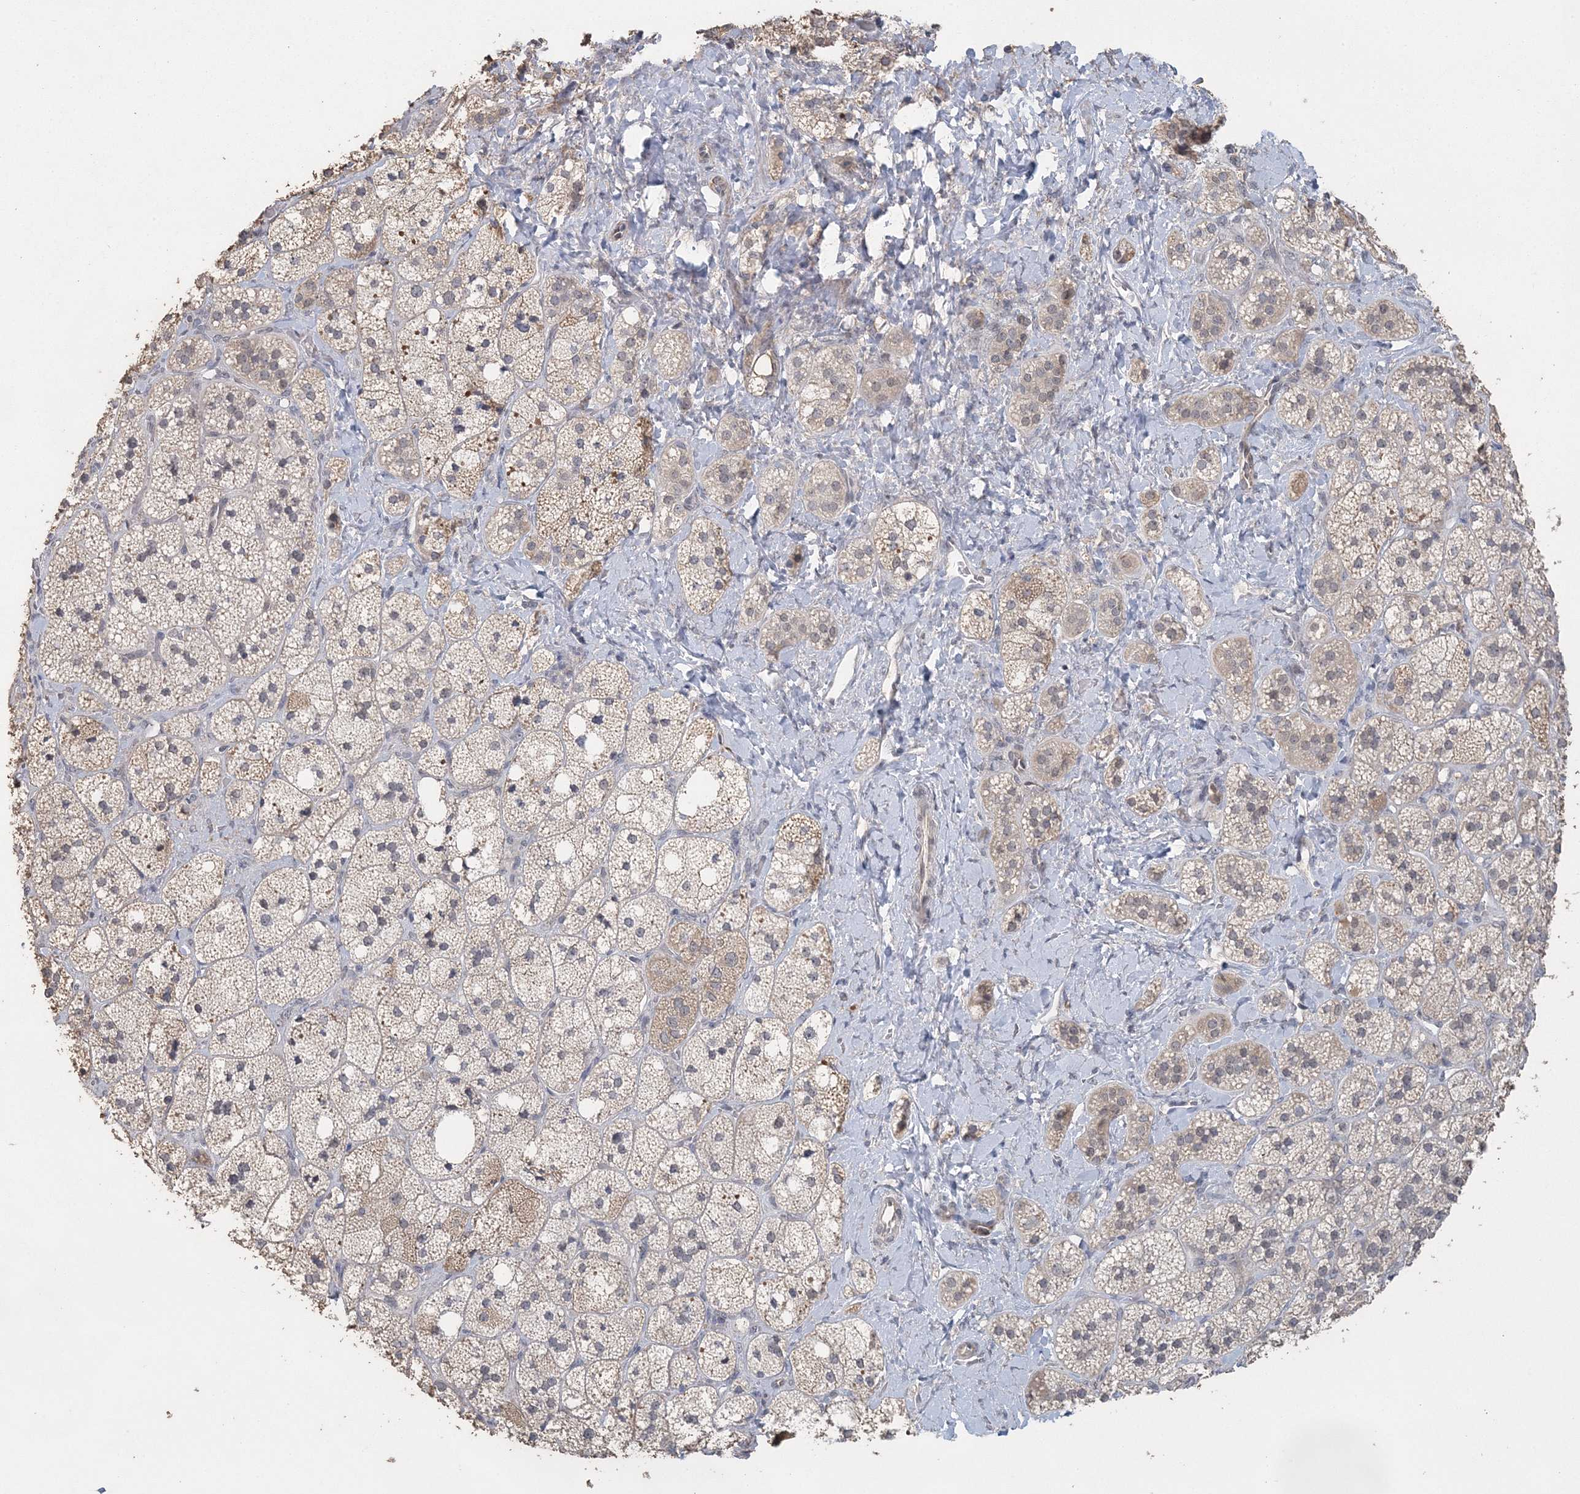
{"staining": {"intensity": "weak", "quantity": "<25%", "location": "cytoplasmic/membranous"}, "tissue": "adrenal gland", "cell_type": "Glandular cells", "image_type": "normal", "snomed": [{"axis": "morphology", "description": "Normal tissue, NOS"}, {"axis": "topography", "description": "Adrenal gland"}], "caption": "DAB (3,3'-diaminobenzidine) immunohistochemical staining of normal adrenal gland shows no significant expression in glandular cells.", "gene": "UIMC1", "patient": {"sex": "male", "age": 61}}